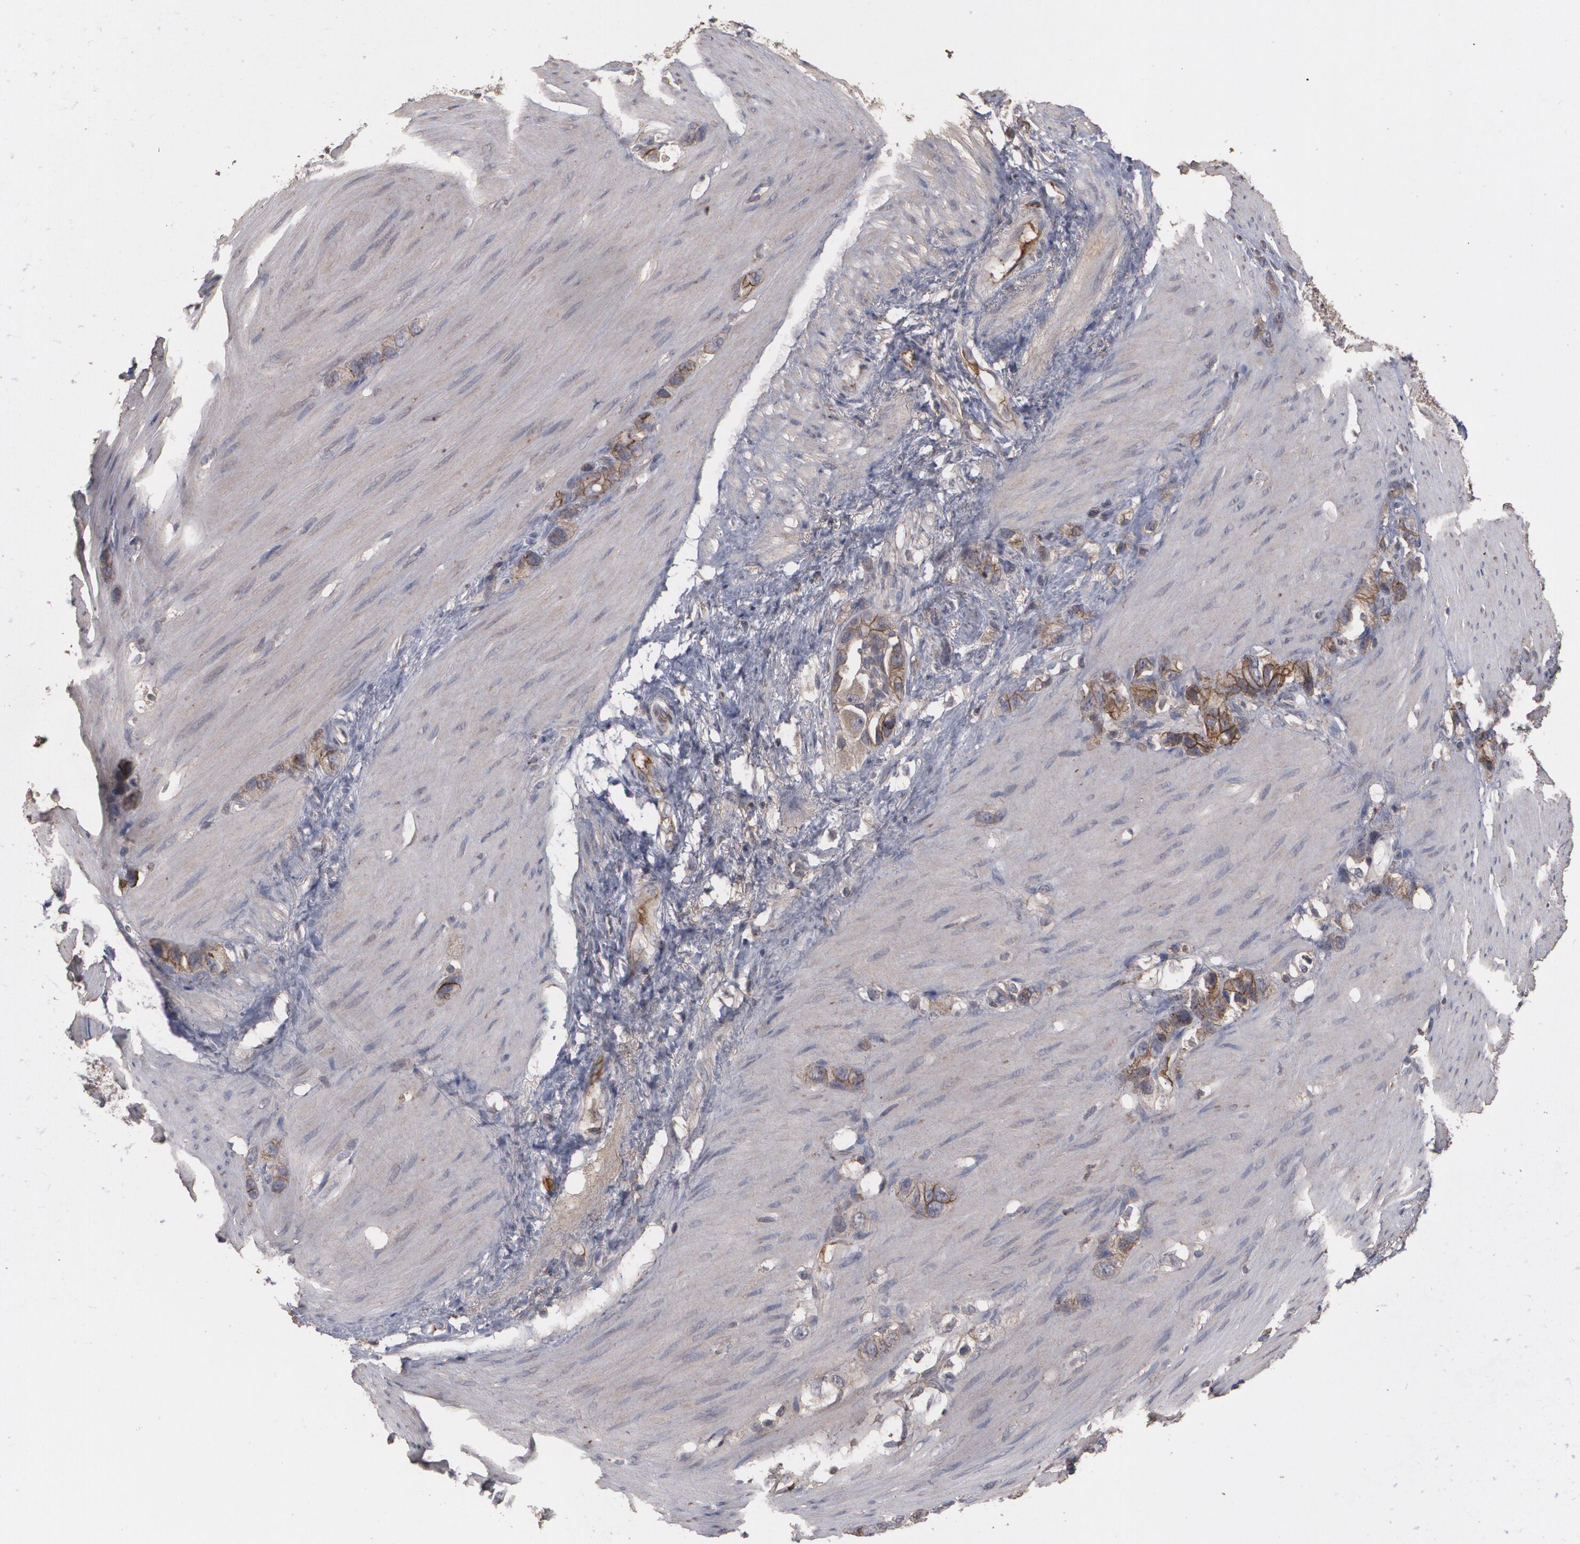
{"staining": {"intensity": "moderate", "quantity": ">75%", "location": "cytoplasmic/membranous"}, "tissue": "stomach cancer", "cell_type": "Tumor cells", "image_type": "cancer", "snomed": [{"axis": "morphology", "description": "Normal tissue, NOS"}, {"axis": "morphology", "description": "Adenocarcinoma, NOS"}, {"axis": "morphology", "description": "Adenocarcinoma, High grade"}, {"axis": "topography", "description": "Stomach, upper"}, {"axis": "topography", "description": "Stomach"}], "caption": "Brown immunohistochemical staining in adenocarcinoma (stomach) displays moderate cytoplasmic/membranous positivity in about >75% of tumor cells.", "gene": "ARF6", "patient": {"sex": "female", "age": 65}}